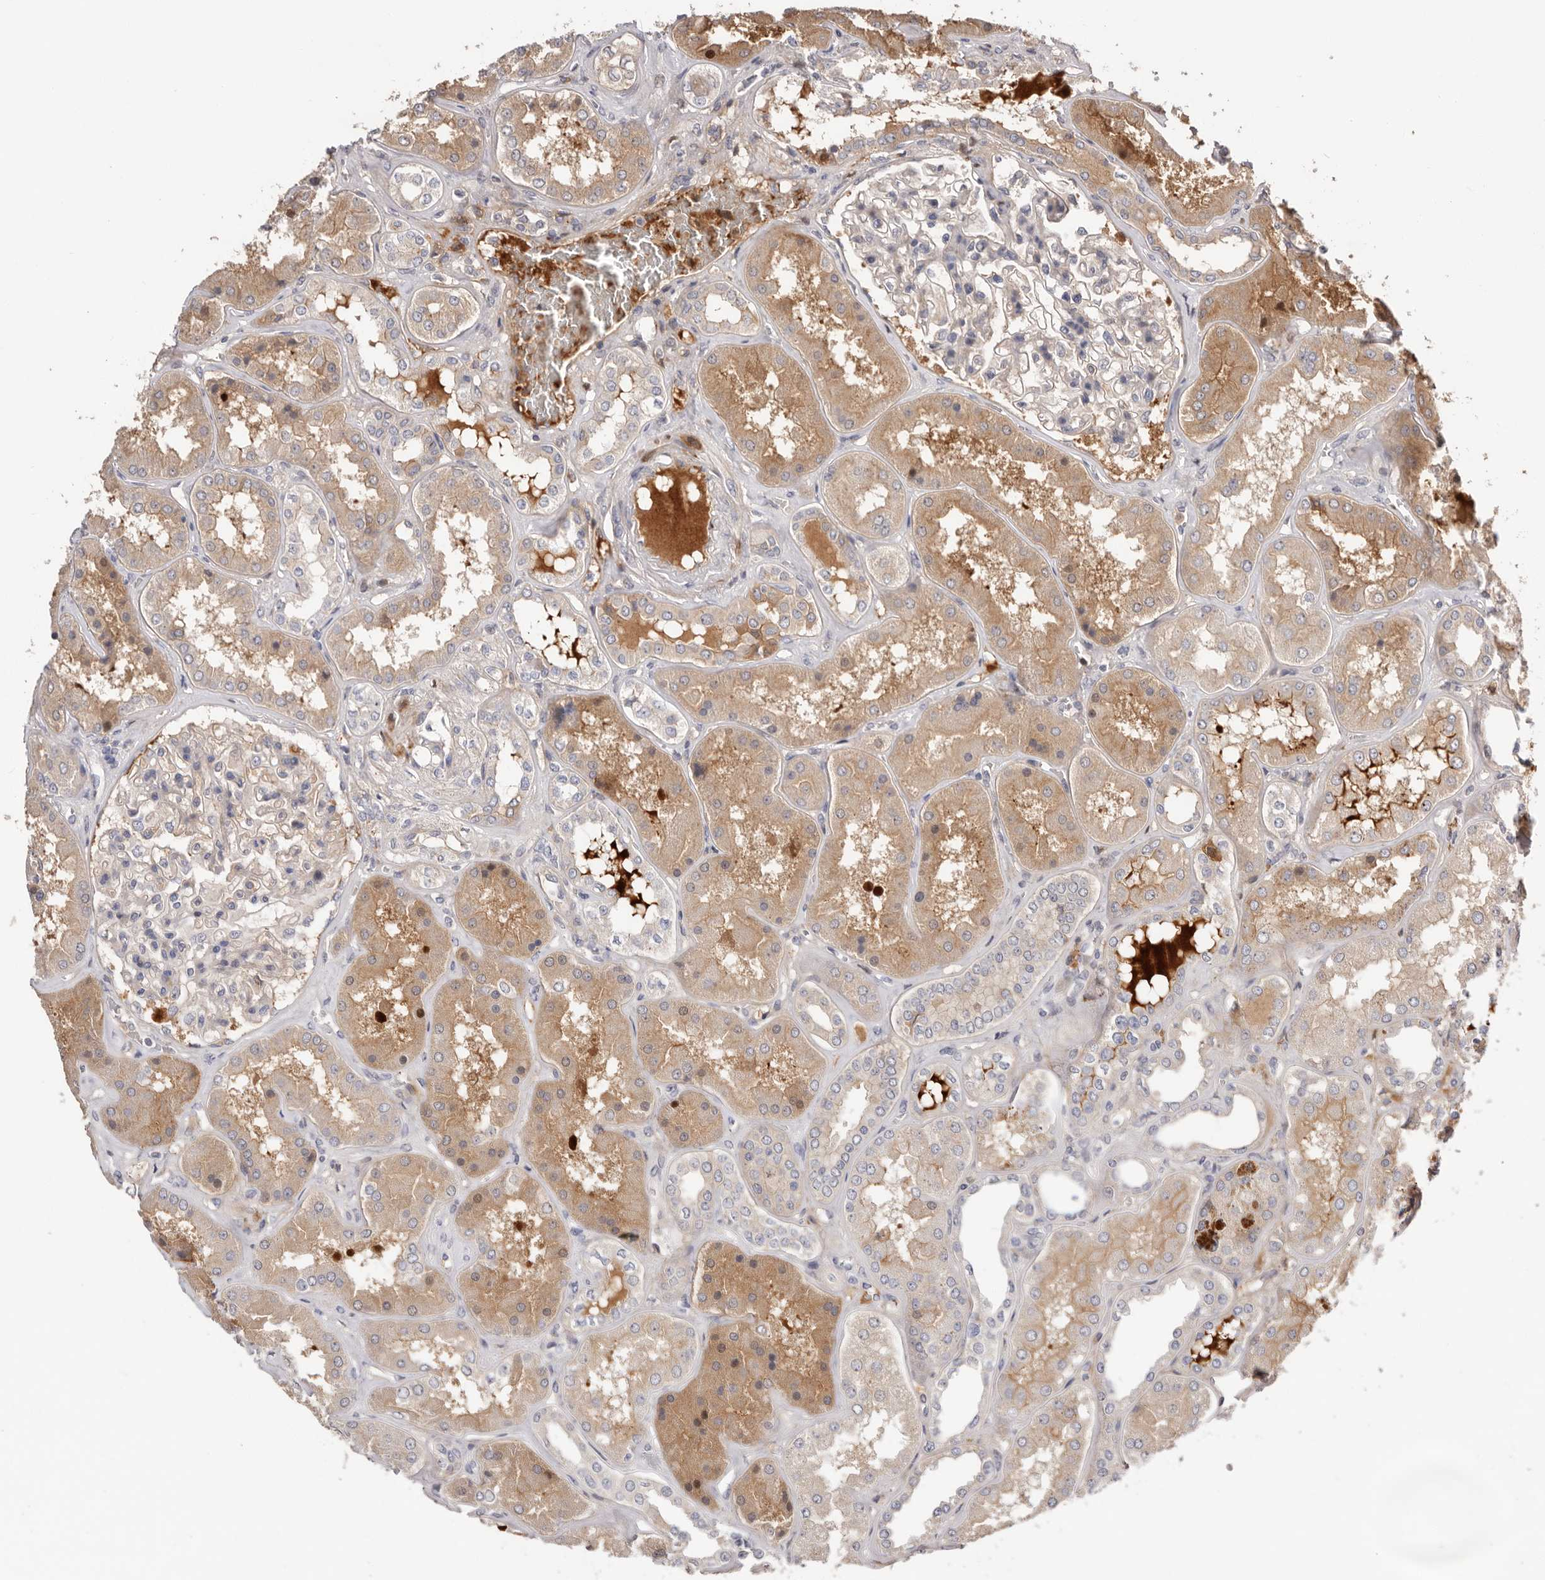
{"staining": {"intensity": "negative", "quantity": "none", "location": "none"}, "tissue": "kidney", "cell_type": "Cells in glomeruli", "image_type": "normal", "snomed": [{"axis": "morphology", "description": "Normal tissue, NOS"}, {"axis": "topography", "description": "Kidney"}], "caption": "Protein analysis of normal kidney demonstrates no significant positivity in cells in glomeruli.", "gene": "DOP1A", "patient": {"sex": "female", "age": 56}}